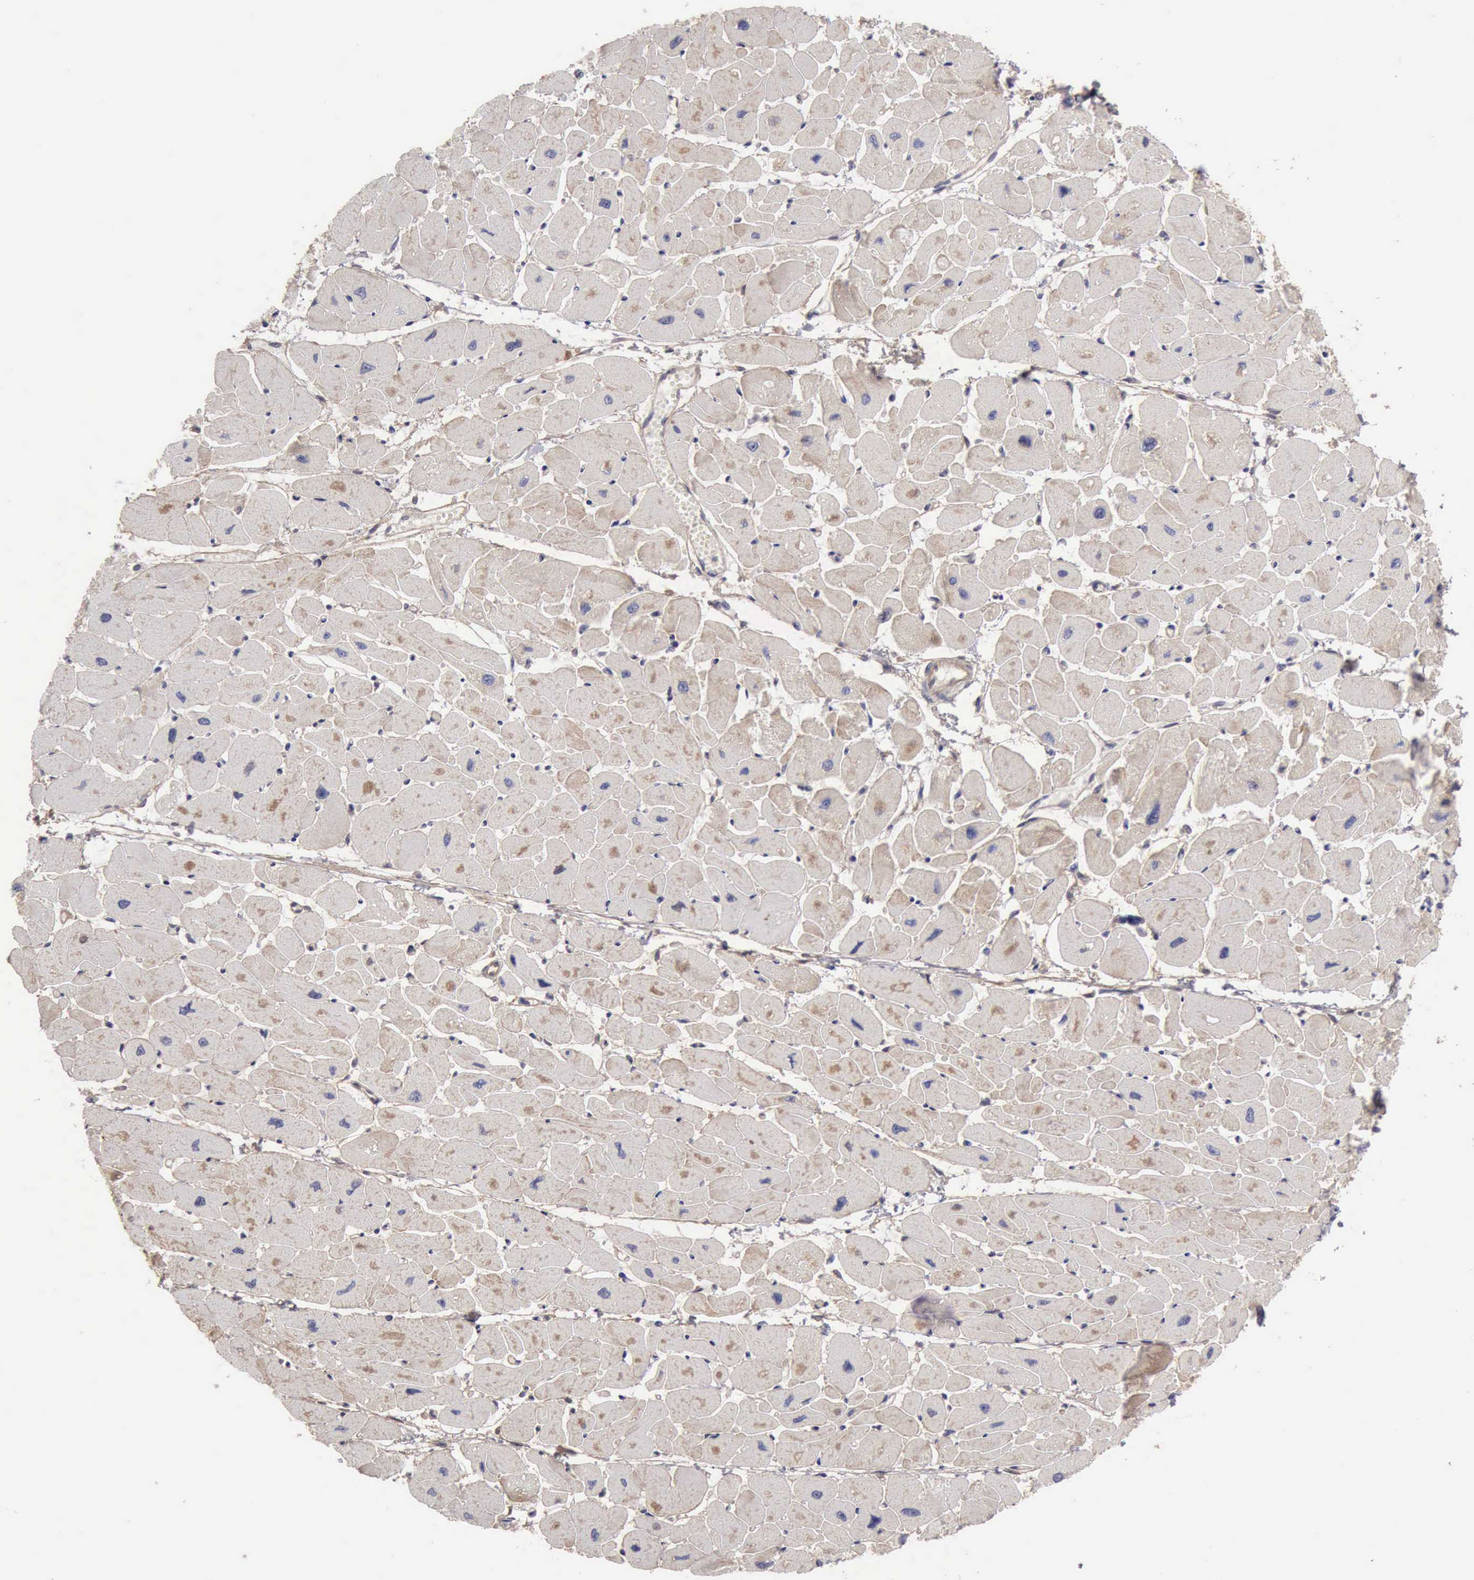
{"staining": {"intensity": "negative", "quantity": "none", "location": "none"}, "tissue": "heart muscle", "cell_type": "Cardiomyocytes", "image_type": "normal", "snomed": [{"axis": "morphology", "description": "Normal tissue, NOS"}, {"axis": "topography", "description": "Heart"}], "caption": "IHC photomicrograph of normal heart muscle stained for a protein (brown), which demonstrates no staining in cardiomyocytes.", "gene": "BMX", "patient": {"sex": "female", "age": 54}}